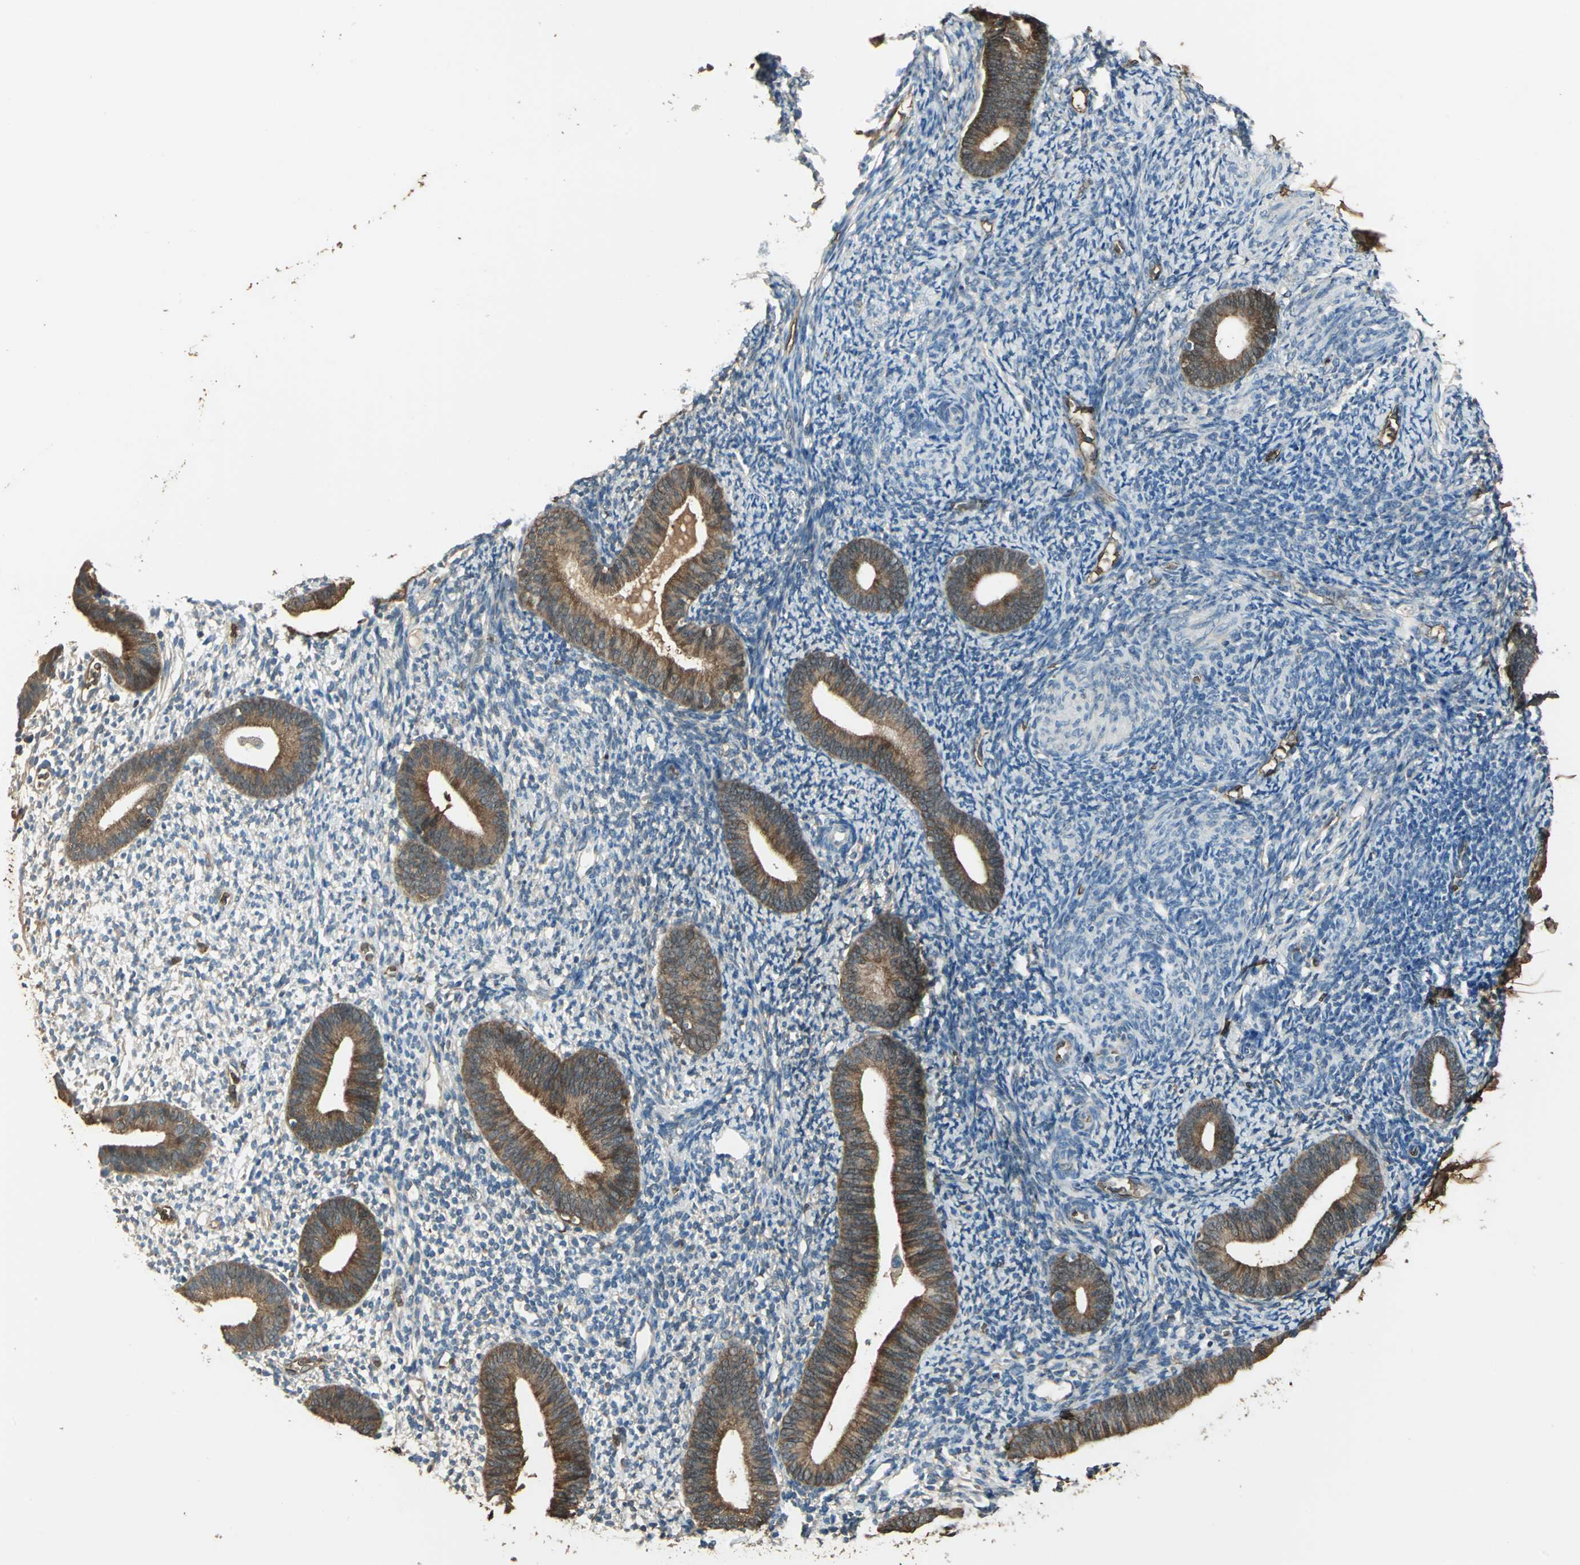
{"staining": {"intensity": "weak", "quantity": "25%-75%", "location": "cytoplasmic/membranous"}, "tissue": "endometrium", "cell_type": "Cells in endometrial stroma", "image_type": "normal", "snomed": [{"axis": "morphology", "description": "Normal tissue, NOS"}, {"axis": "topography", "description": "Smooth muscle"}, {"axis": "topography", "description": "Endometrium"}], "caption": "Endometrium stained with immunohistochemistry (IHC) shows weak cytoplasmic/membranous positivity in approximately 25%-75% of cells in endometrial stroma.", "gene": "DDAH1", "patient": {"sex": "female", "age": 57}}